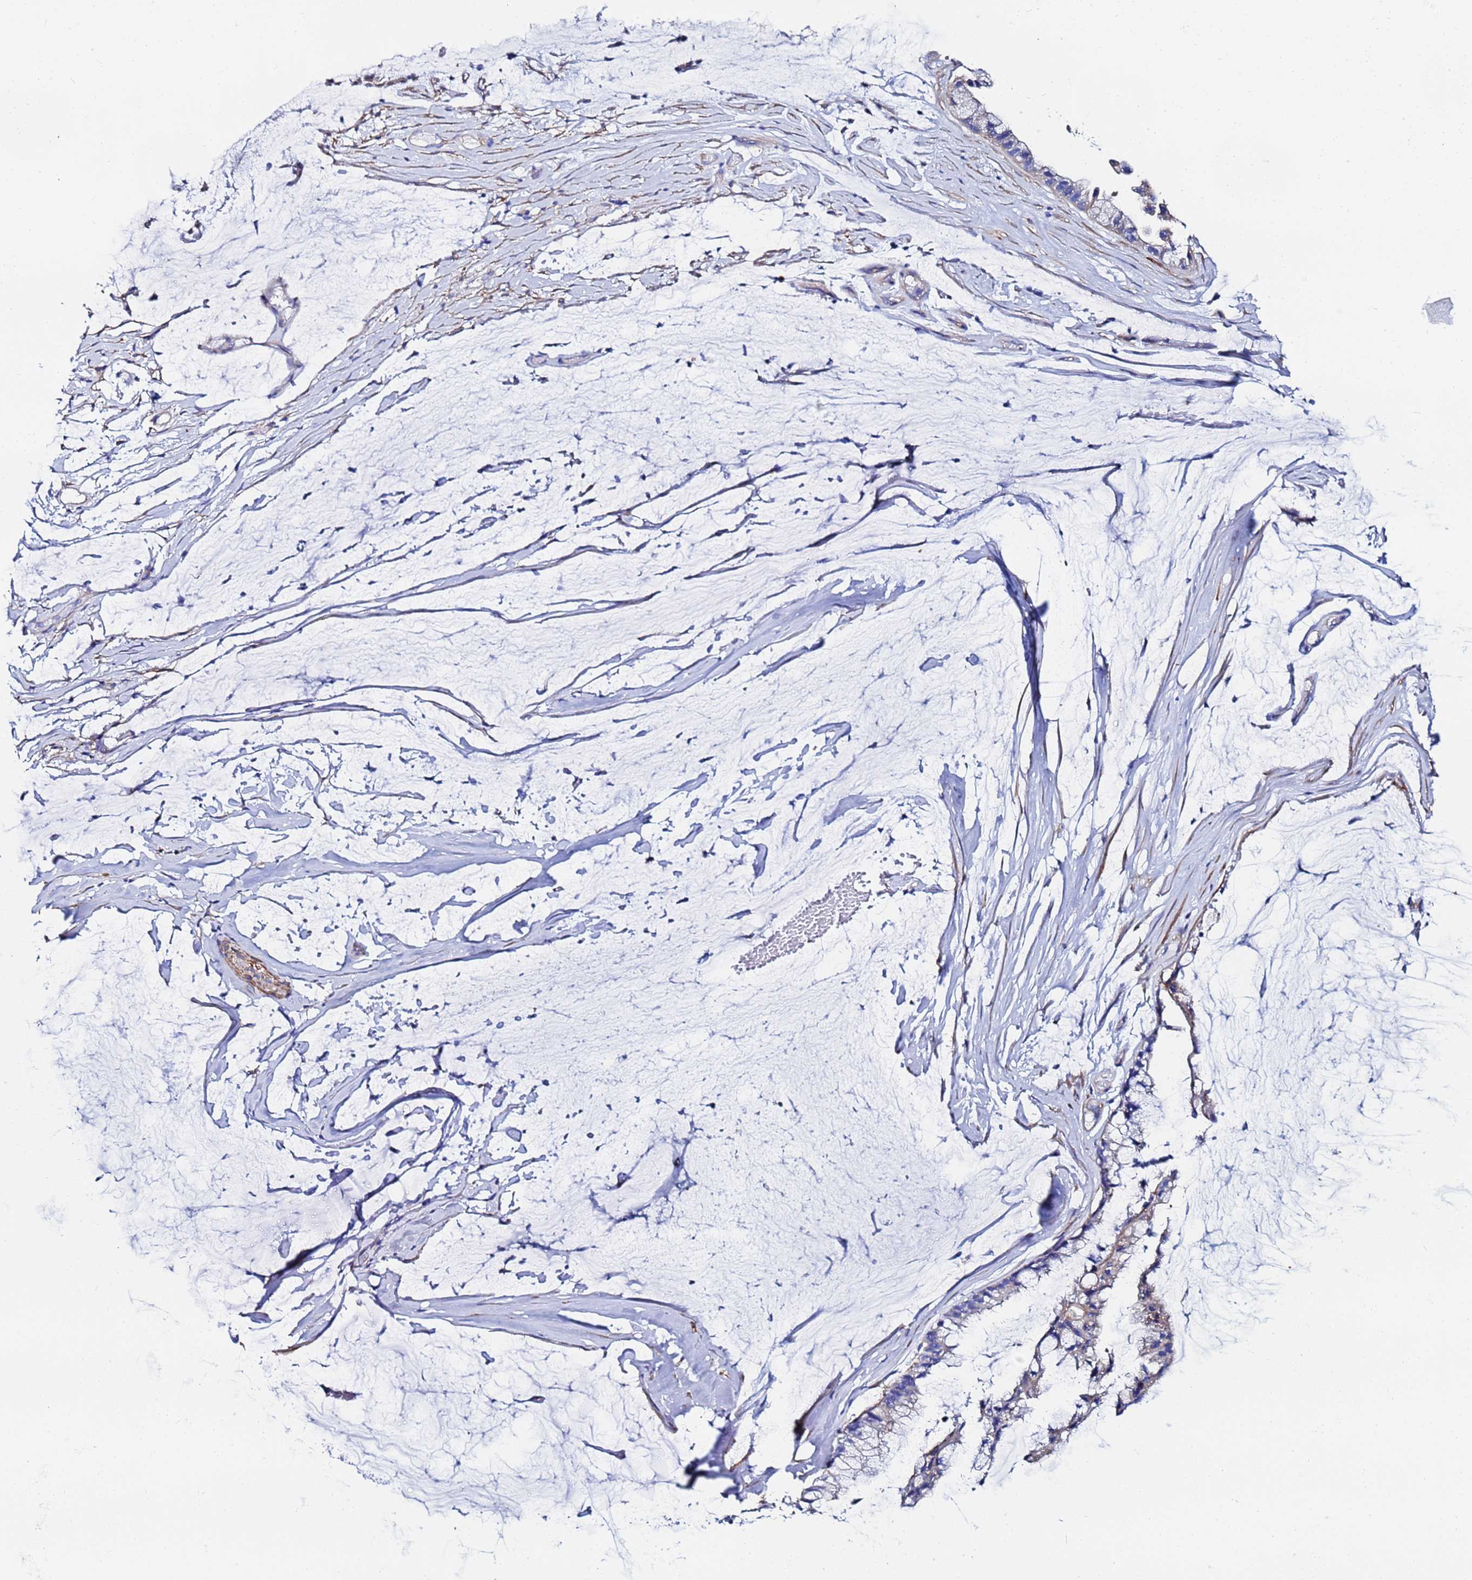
{"staining": {"intensity": "negative", "quantity": "none", "location": "none"}, "tissue": "ovarian cancer", "cell_type": "Tumor cells", "image_type": "cancer", "snomed": [{"axis": "morphology", "description": "Cystadenocarcinoma, mucinous, NOS"}, {"axis": "topography", "description": "Ovary"}], "caption": "Image shows no protein positivity in tumor cells of ovarian mucinous cystadenocarcinoma tissue.", "gene": "RAB39B", "patient": {"sex": "female", "age": 39}}